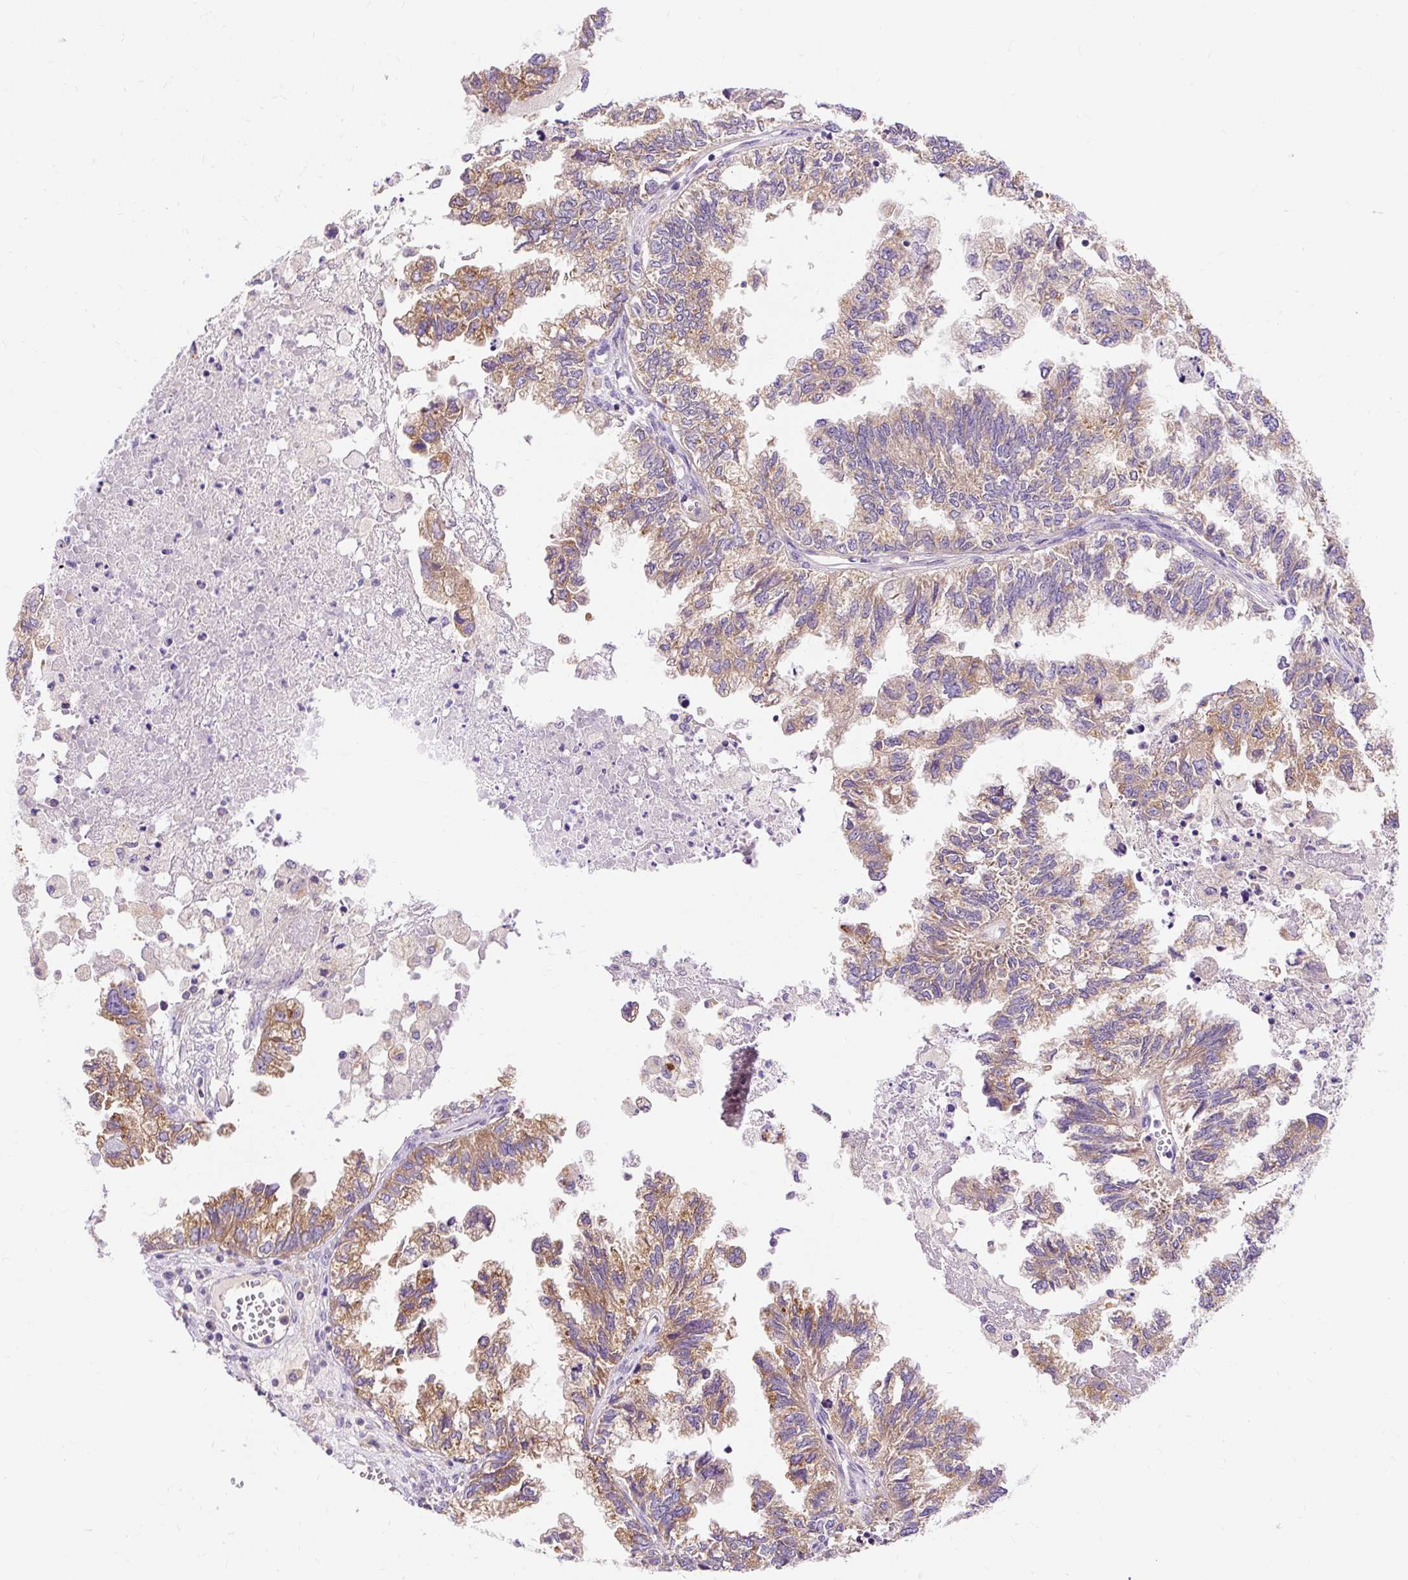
{"staining": {"intensity": "moderate", "quantity": ">75%", "location": "cytoplasmic/membranous"}, "tissue": "ovarian cancer", "cell_type": "Tumor cells", "image_type": "cancer", "snomed": [{"axis": "morphology", "description": "Cystadenocarcinoma, mucinous, NOS"}, {"axis": "topography", "description": "Ovary"}], "caption": "A medium amount of moderate cytoplasmic/membranous expression is seen in about >75% of tumor cells in mucinous cystadenocarcinoma (ovarian) tissue.", "gene": "OR4K15", "patient": {"sex": "female", "age": 72}}